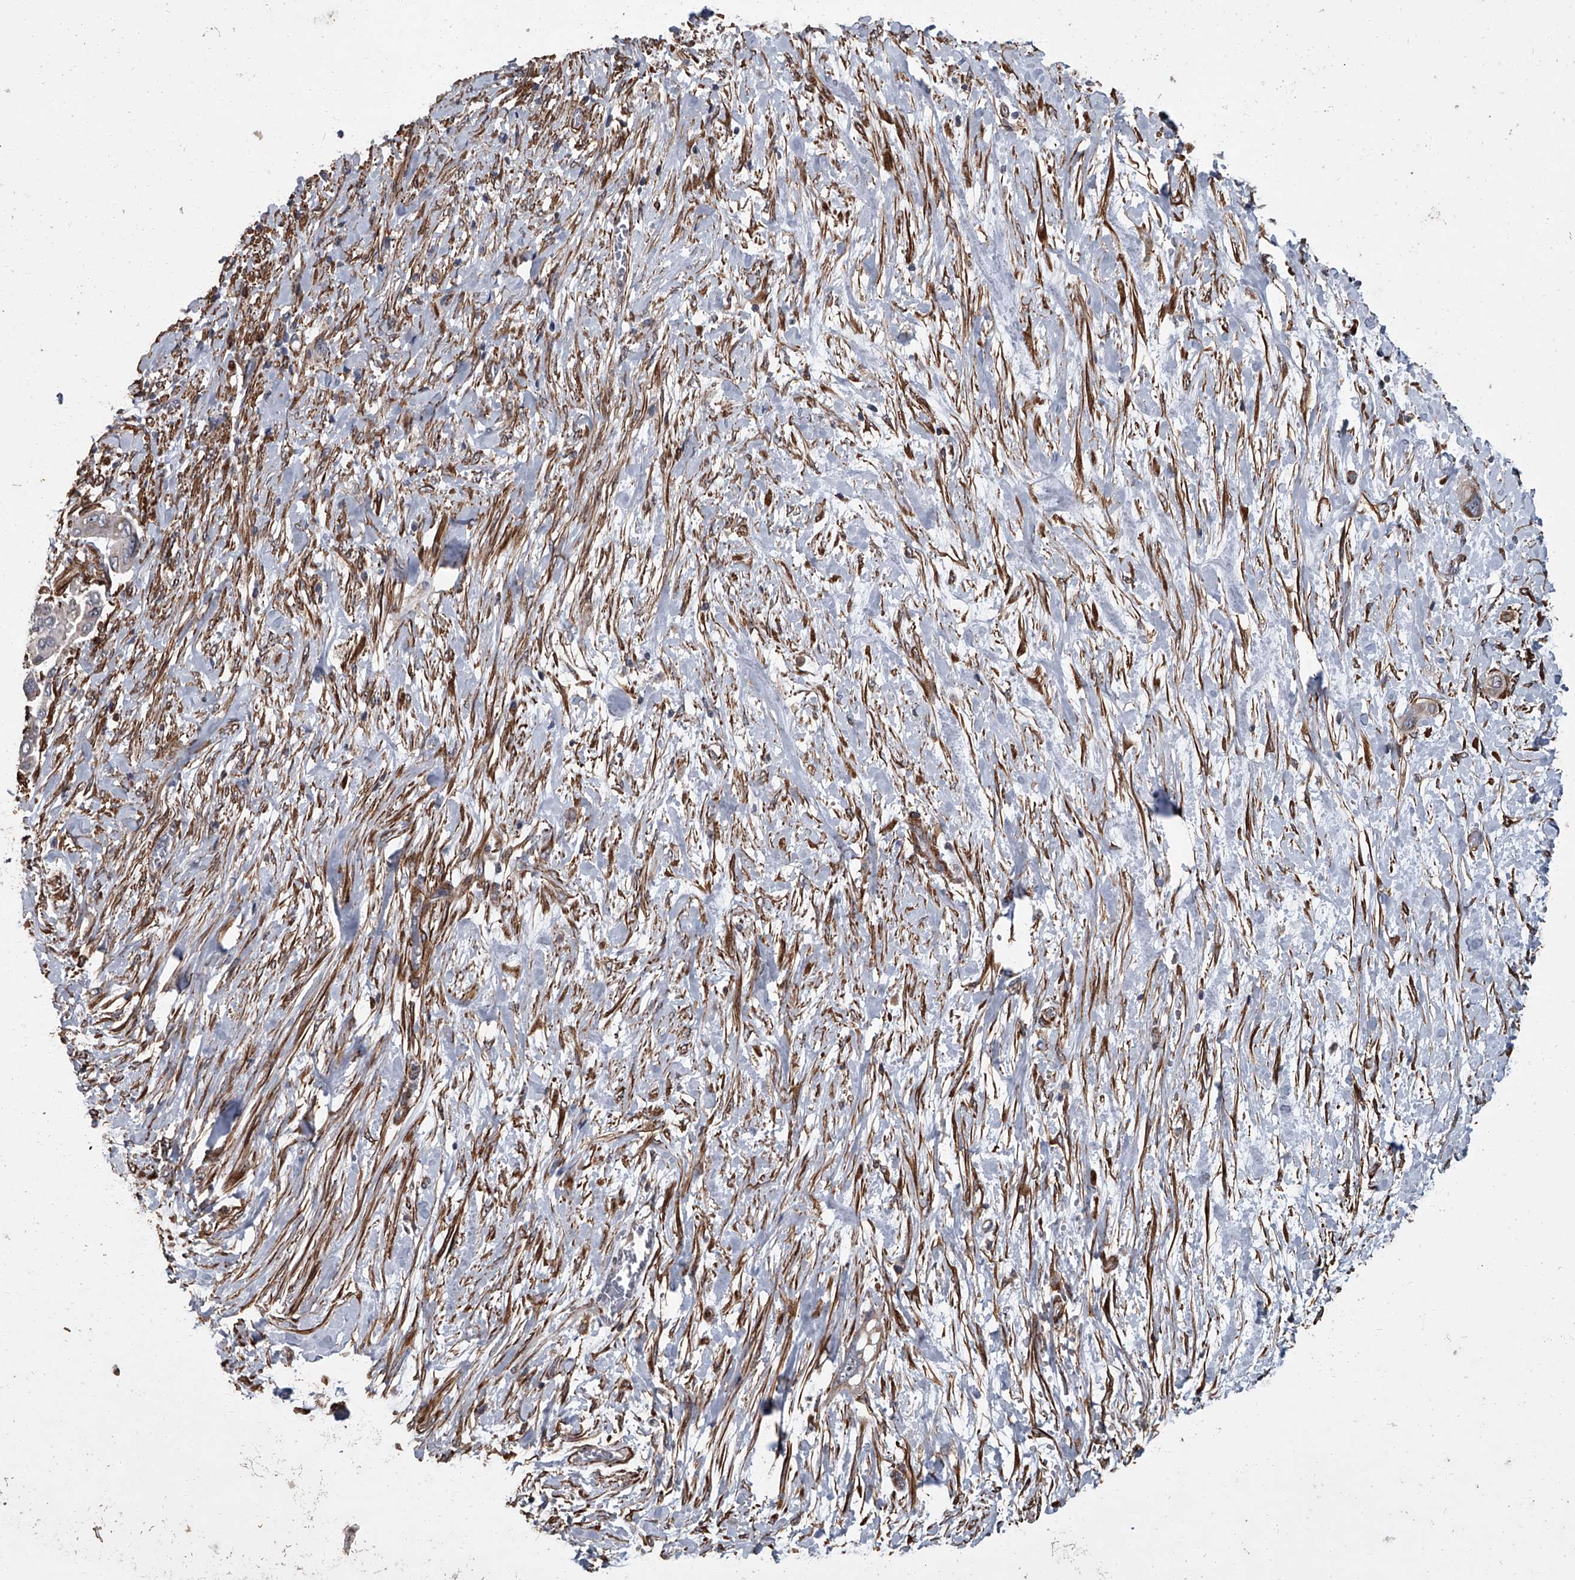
{"staining": {"intensity": "weak", "quantity": "<25%", "location": "cytoplasmic/membranous"}, "tissue": "pancreatic cancer", "cell_type": "Tumor cells", "image_type": "cancer", "snomed": [{"axis": "morphology", "description": "Adenocarcinoma, NOS"}, {"axis": "topography", "description": "Pancreas"}], "caption": "The micrograph exhibits no significant positivity in tumor cells of pancreatic cancer (adenocarcinoma). (Immunohistochemistry (ihc), brightfield microscopy, high magnification).", "gene": "SIRT4", "patient": {"sex": "male", "age": 68}}